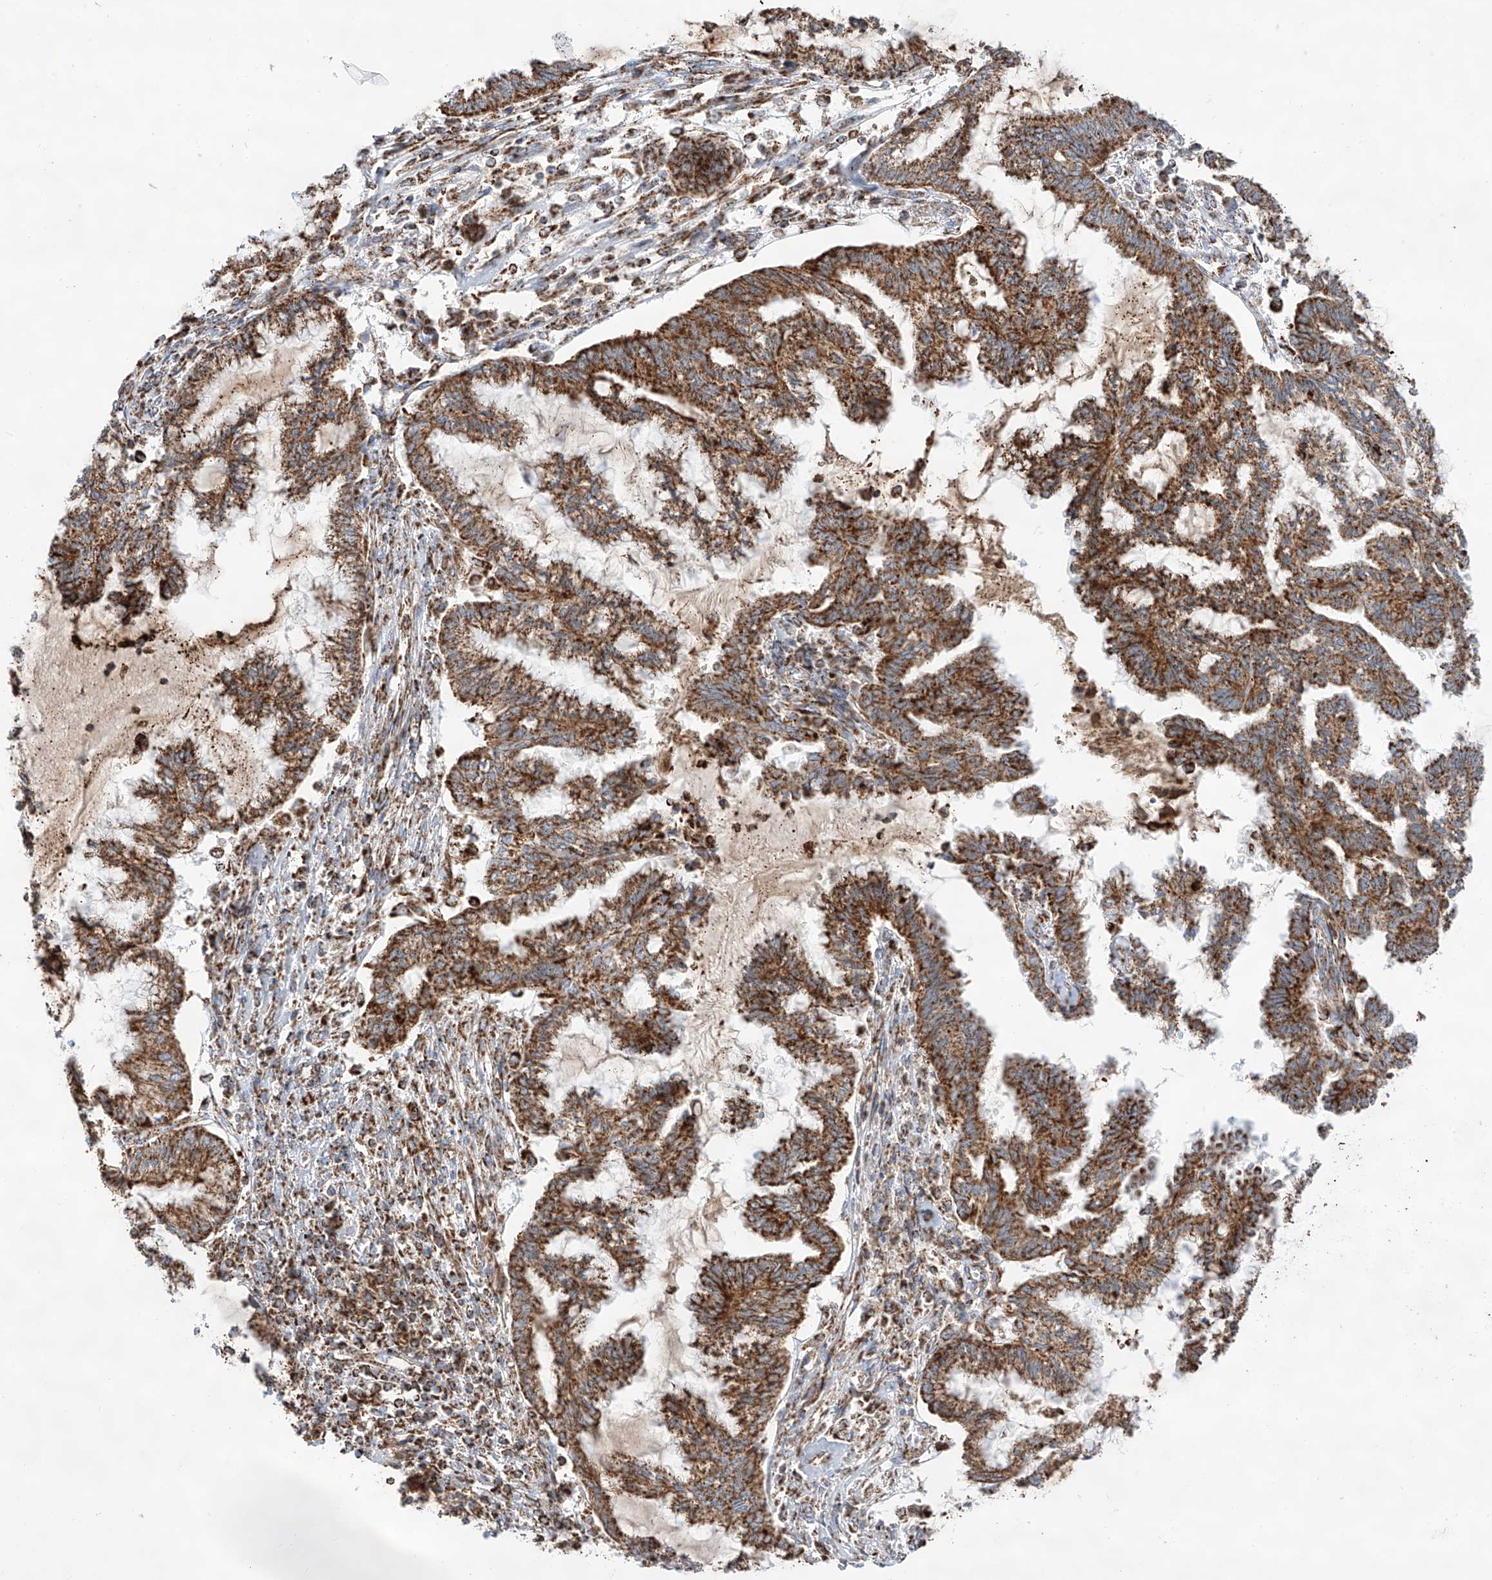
{"staining": {"intensity": "strong", "quantity": ">75%", "location": "cytoplasmic/membranous"}, "tissue": "endometrial cancer", "cell_type": "Tumor cells", "image_type": "cancer", "snomed": [{"axis": "morphology", "description": "Adenocarcinoma, NOS"}, {"axis": "topography", "description": "Endometrium"}], "caption": "Endometrial cancer (adenocarcinoma) tissue reveals strong cytoplasmic/membranous positivity in approximately >75% of tumor cells", "gene": "TTC27", "patient": {"sex": "female", "age": 86}}